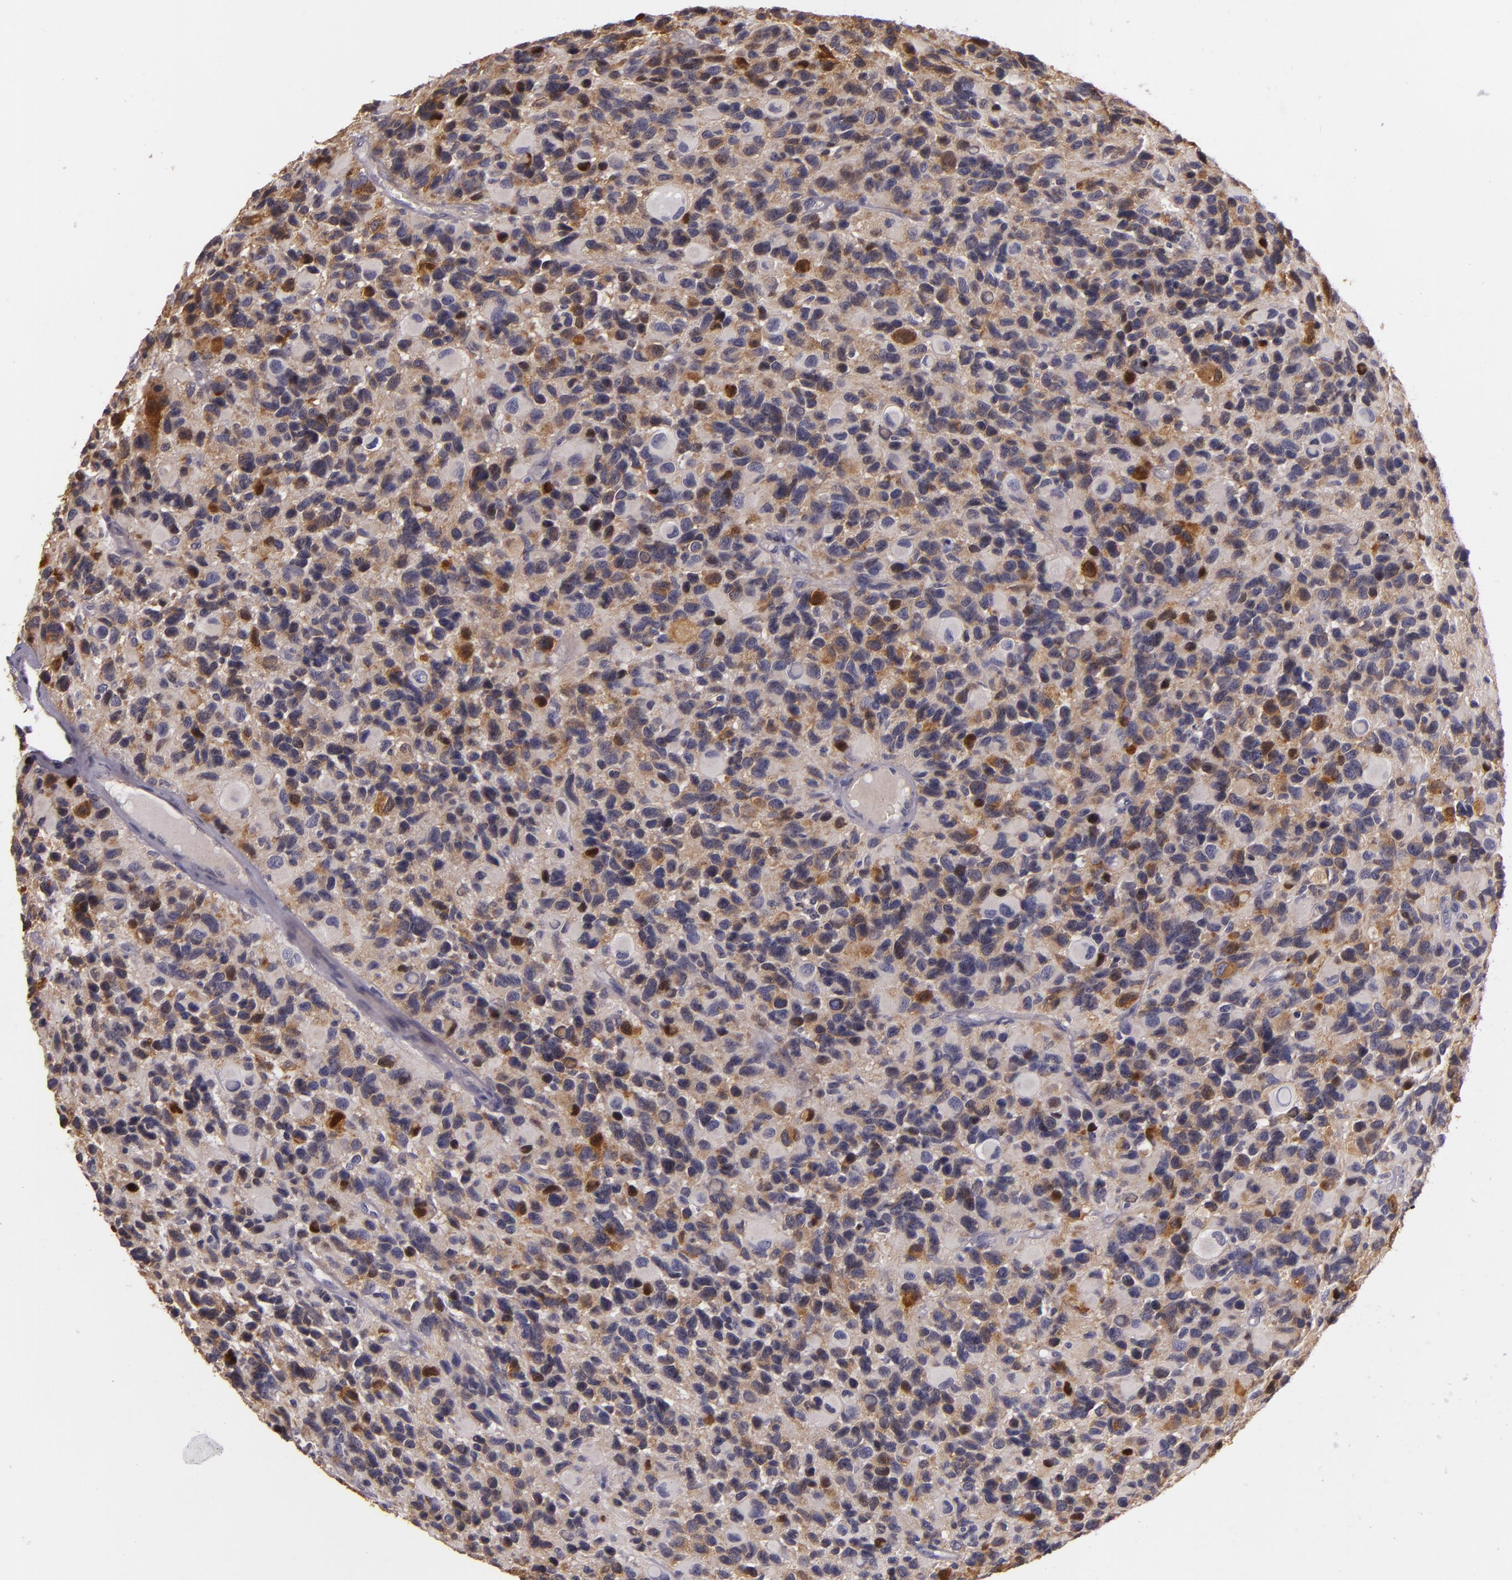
{"staining": {"intensity": "moderate", "quantity": "25%-75%", "location": "cytoplasmic/membranous"}, "tissue": "glioma", "cell_type": "Tumor cells", "image_type": "cancer", "snomed": [{"axis": "morphology", "description": "Glioma, malignant, High grade"}, {"axis": "topography", "description": "Brain"}], "caption": "Tumor cells display medium levels of moderate cytoplasmic/membranous staining in approximately 25%-75% of cells in human glioma. (Brightfield microscopy of DAB IHC at high magnification).", "gene": "RALGAPA1", "patient": {"sex": "male", "age": 77}}